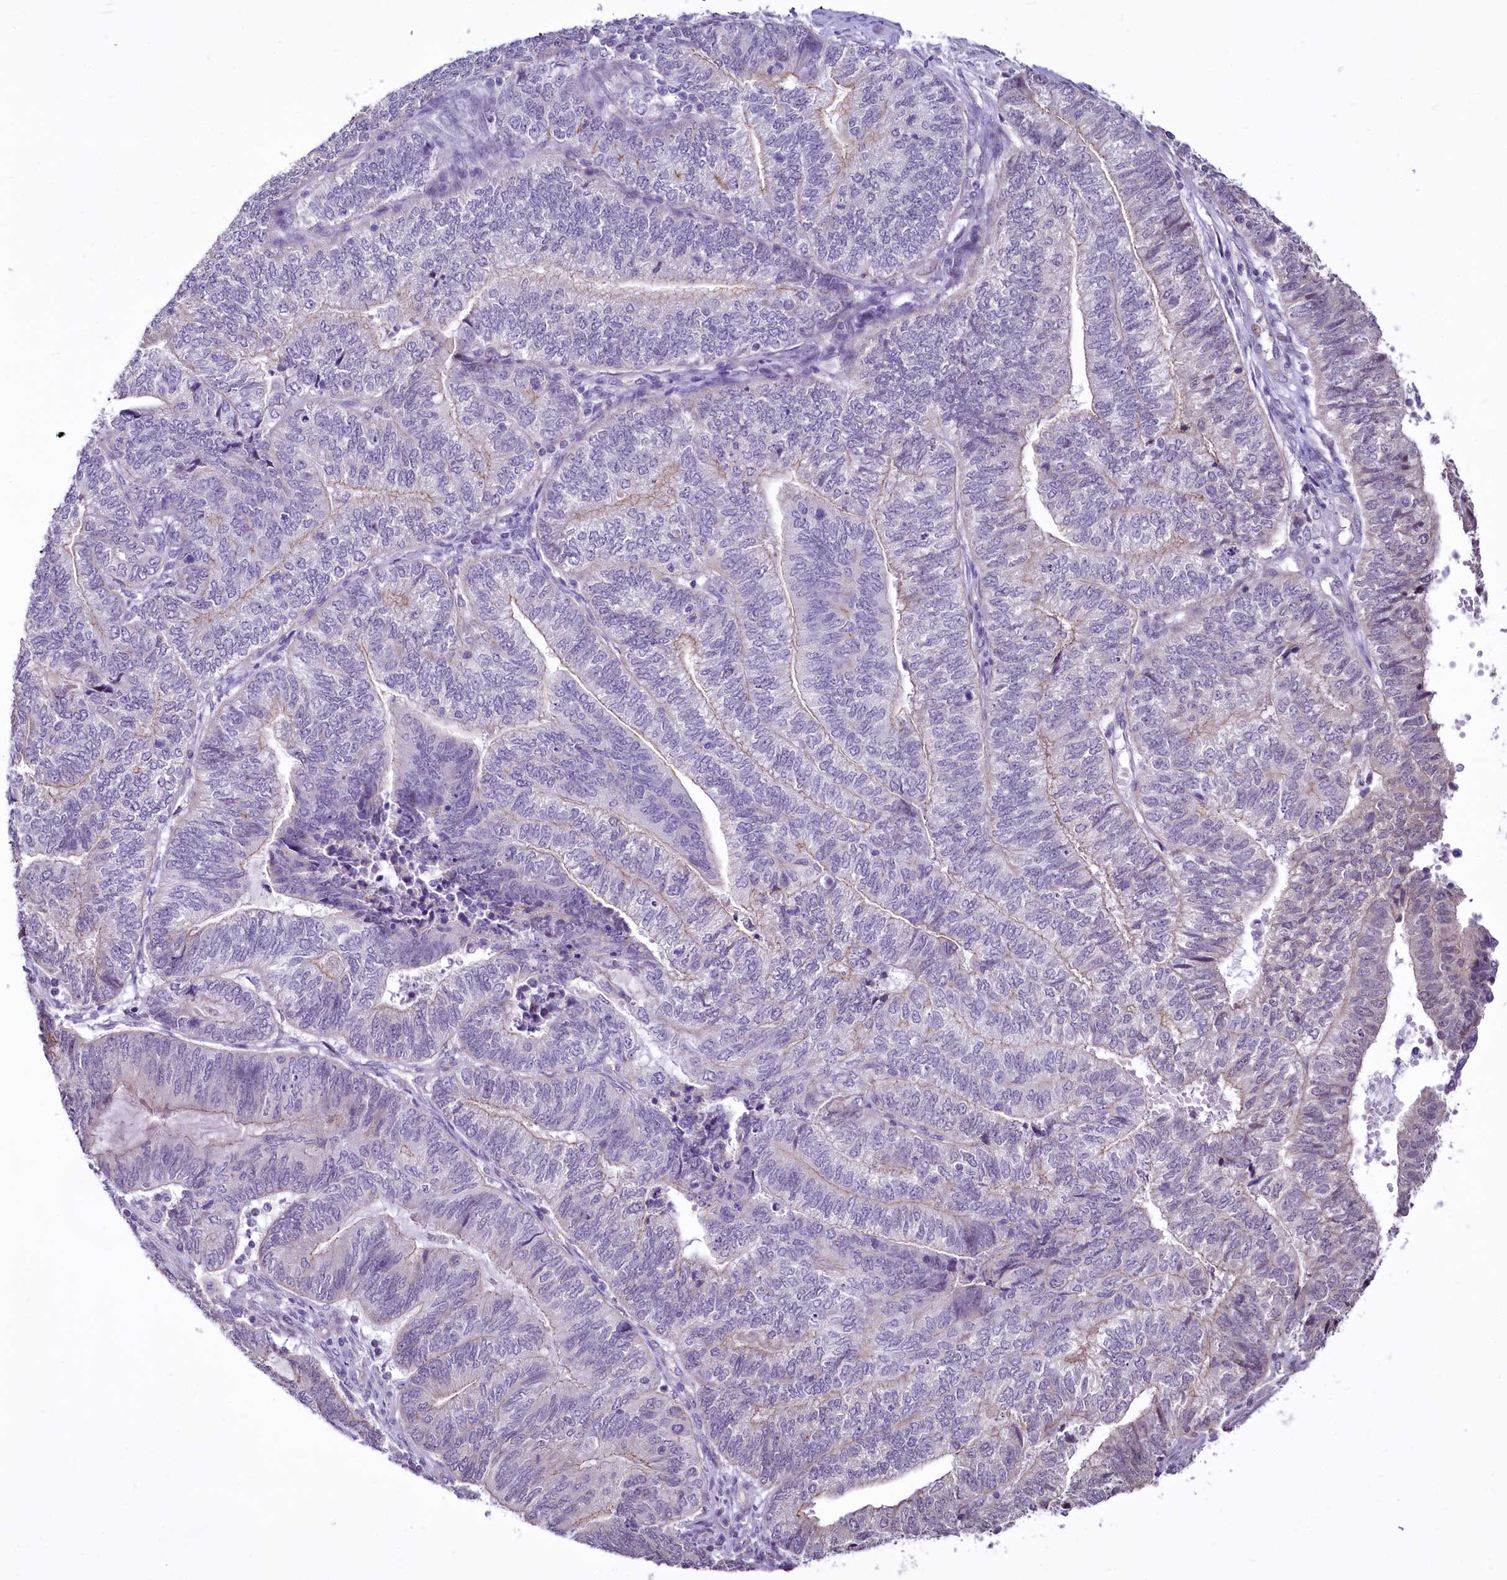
{"staining": {"intensity": "weak", "quantity": "<25%", "location": "cytoplasmic/membranous"}, "tissue": "endometrial cancer", "cell_type": "Tumor cells", "image_type": "cancer", "snomed": [{"axis": "morphology", "description": "Adenocarcinoma, NOS"}, {"axis": "topography", "description": "Uterus"}, {"axis": "topography", "description": "Endometrium"}], "caption": "Immunohistochemical staining of human endometrial cancer (adenocarcinoma) exhibits no significant expression in tumor cells.", "gene": "BANK1", "patient": {"sex": "female", "age": 70}}